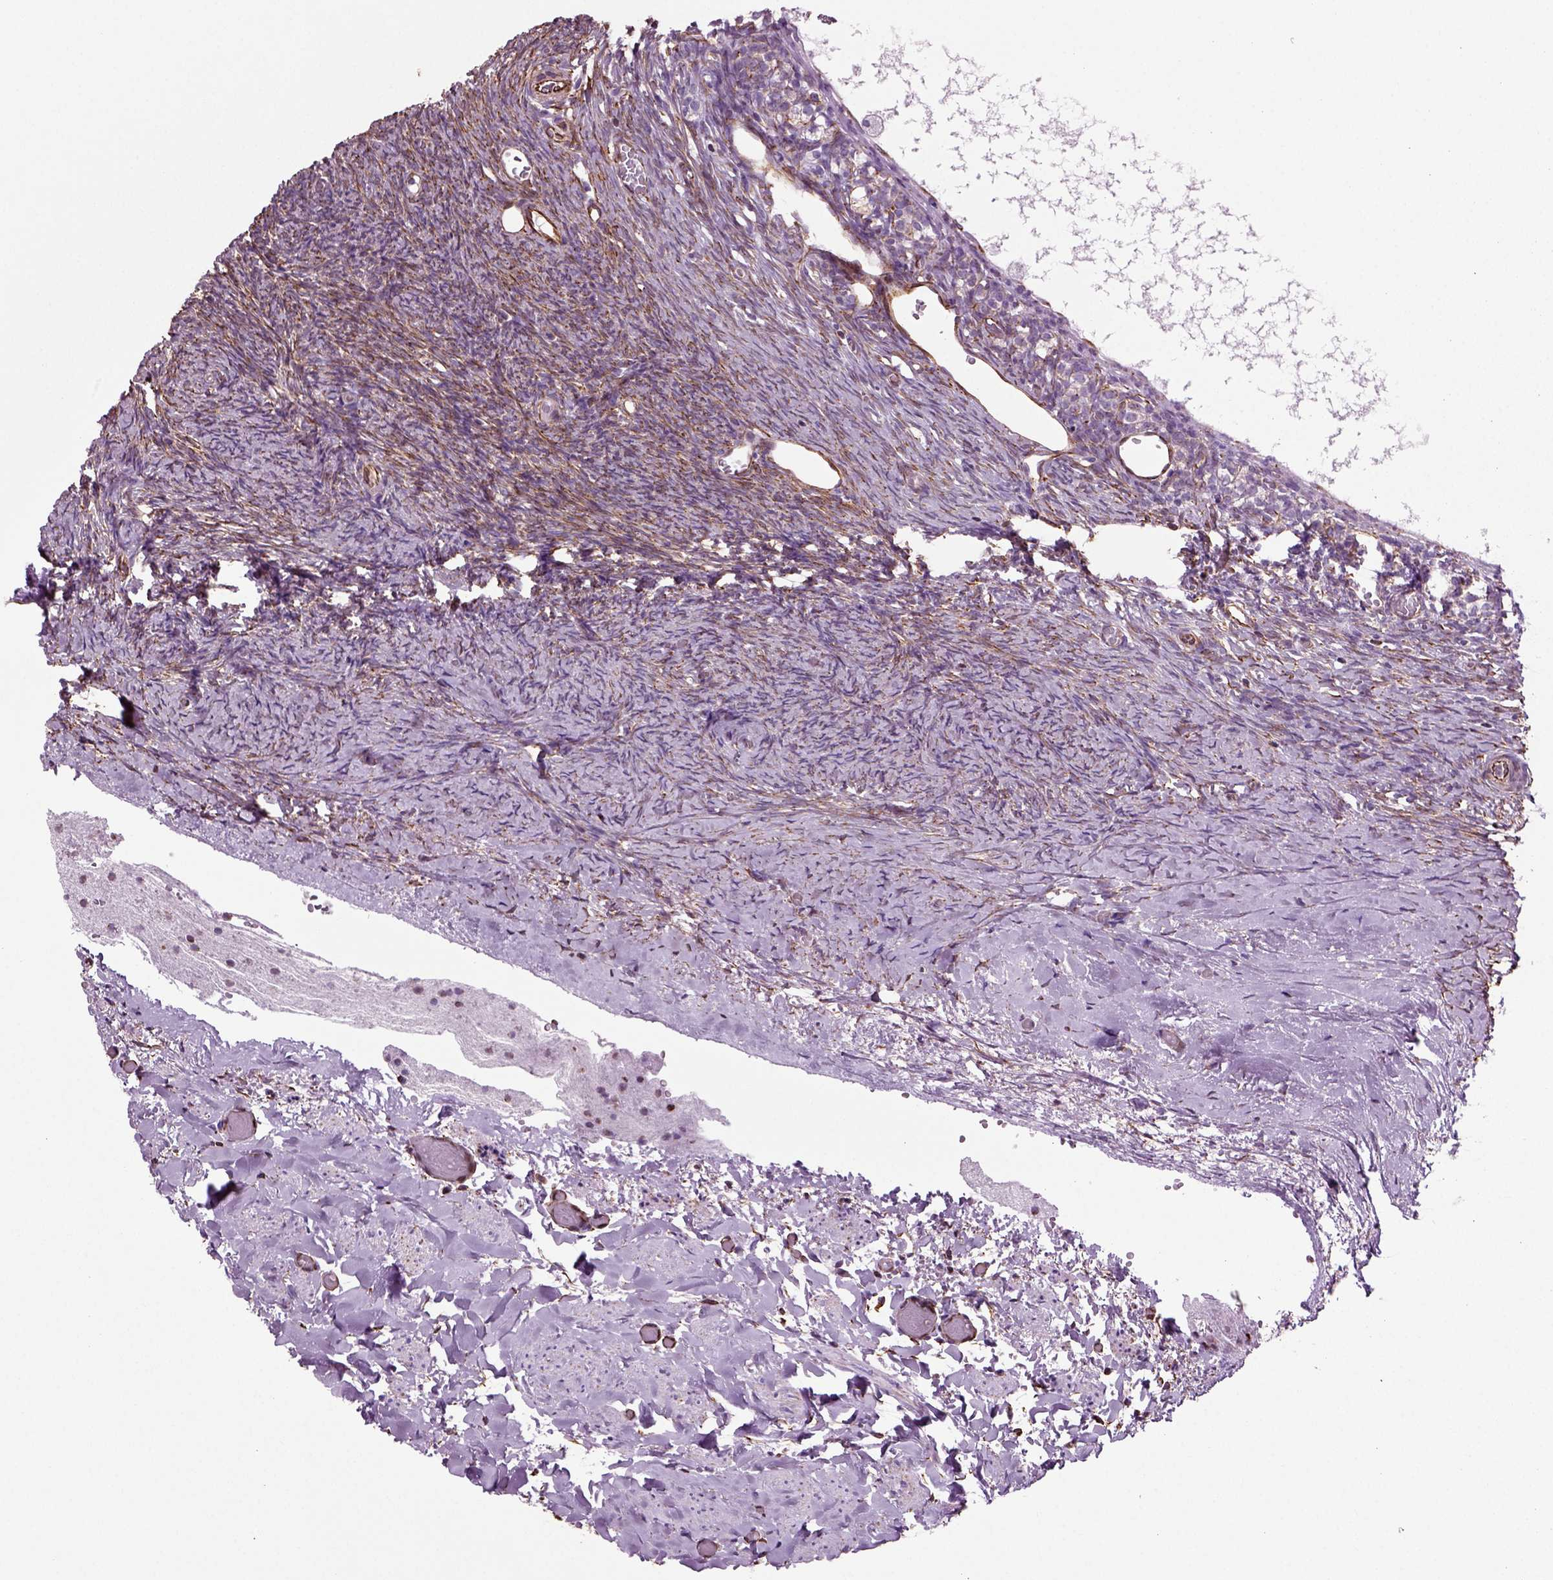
{"staining": {"intensity": "strong", "quantity": "<25%", "location": "cytoplasmic/membranous"}, "tissue": "ovary", "cell_type": "Follicle cells", "image_type": "normal", "snomed": [{"axis": "morphology", "description": "Normal tissue, NOS"}, {"axis": "topography", "description": "Ovary"}], "caption": "Normal ovary displays strong cytoplasmic/membranous expression in approximately <25% of follicle cells, visualized by immunohistochemistry. (brown staining indicates protein expression, while blue staining denotes nuclei).", "gene": "ACER3", "patient": {"sex": "female", "age": 39}}